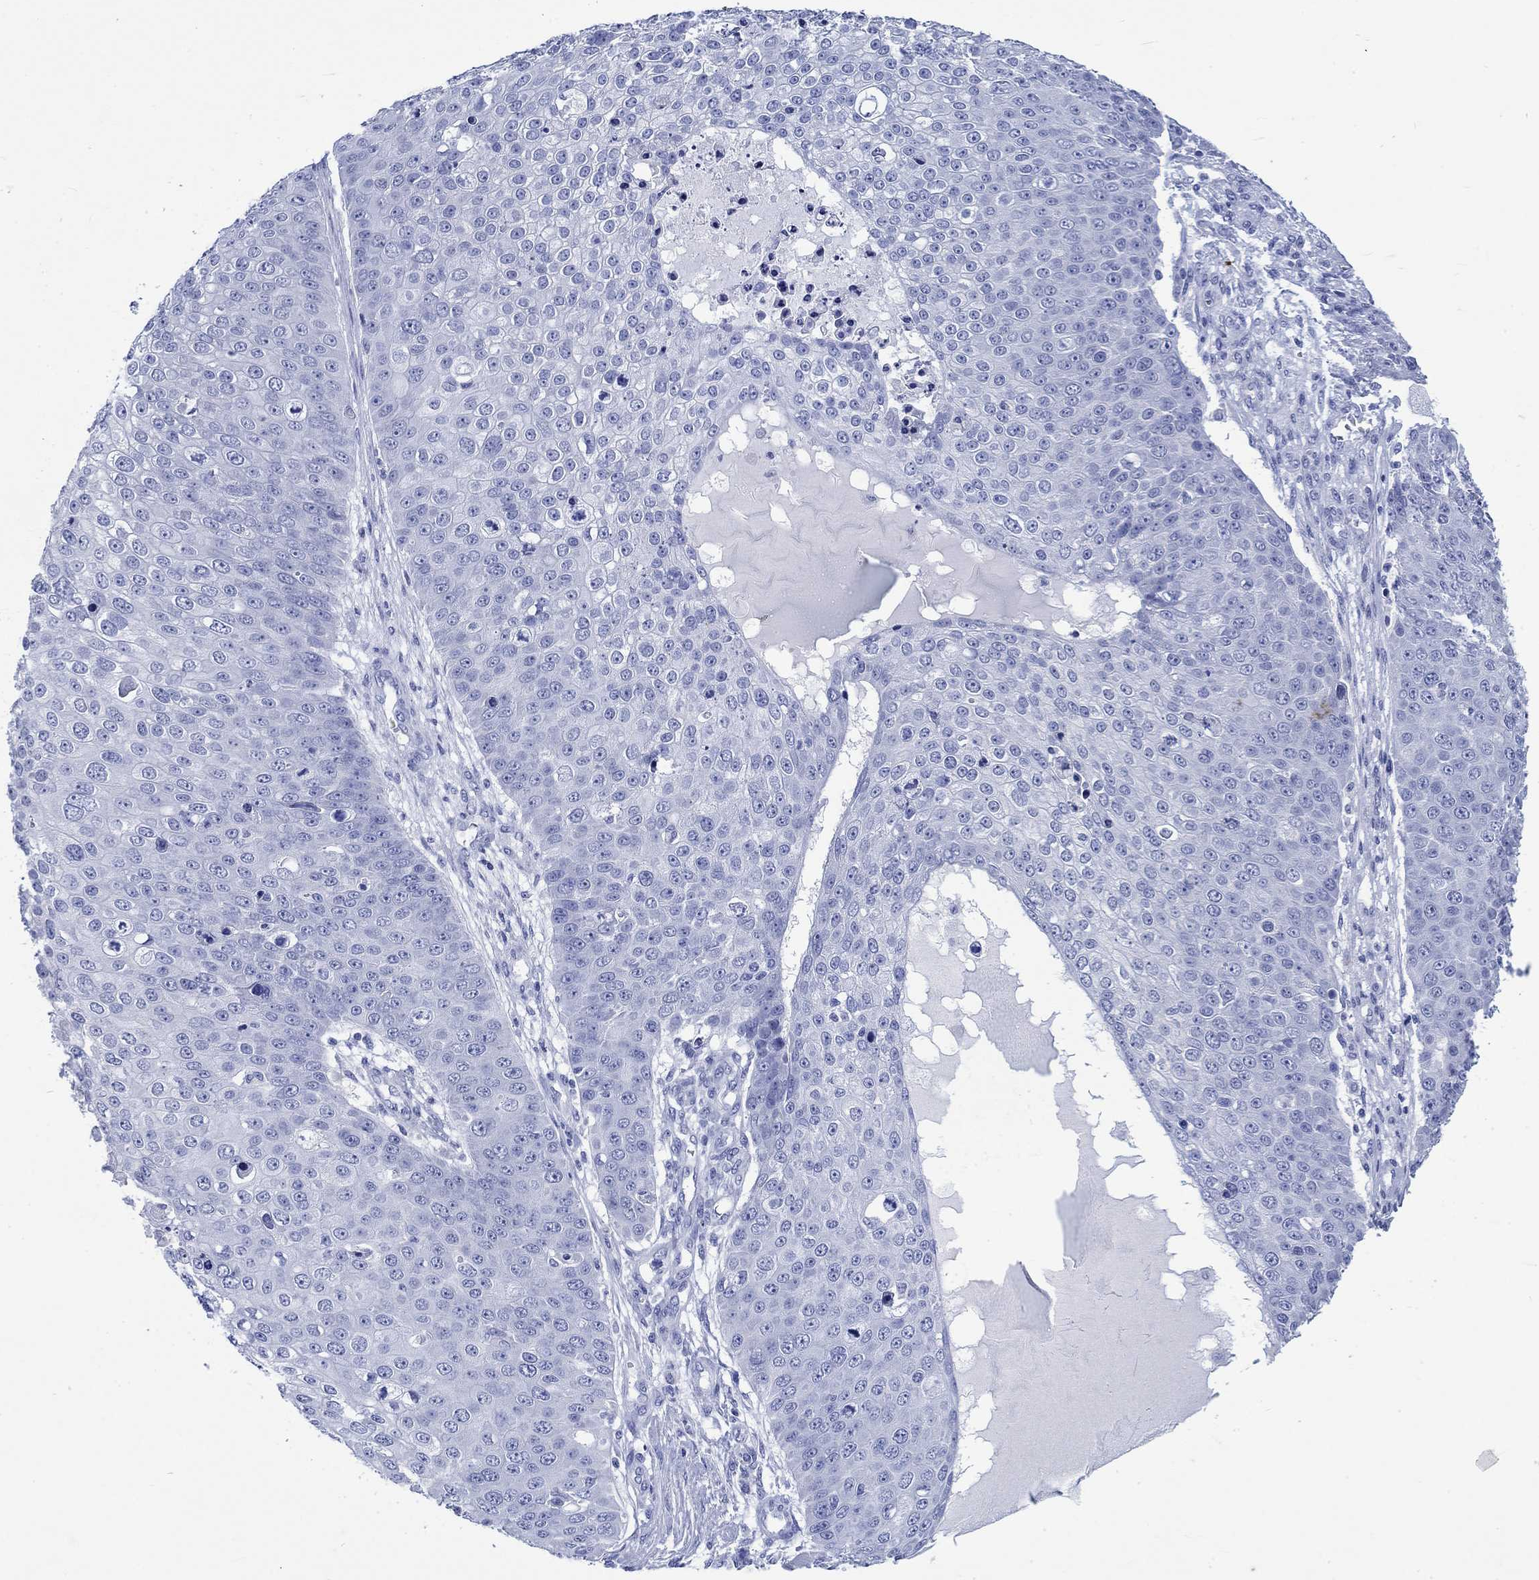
{"staining": {"intensity": "negative", "quantity": "none", "location": "none"}, "tissue": "skin cancer", "cell_type": "Tumor cells", "image_type": "cancer", "snomed": [{"axis": "morphology", "description": "Squamous cell carcinoma, NOS"}, {"axis": "topography", "description": "Skin"}], "caption": "This histopathology image is of skin cancer stained with immunohistochemistry (IHC) to label a protein in brown with the nuclei are counter-stained blue. There is no staining in tumor cells.", "gene": "KRT76", "patient": {"sex": "male", "age": 71}}